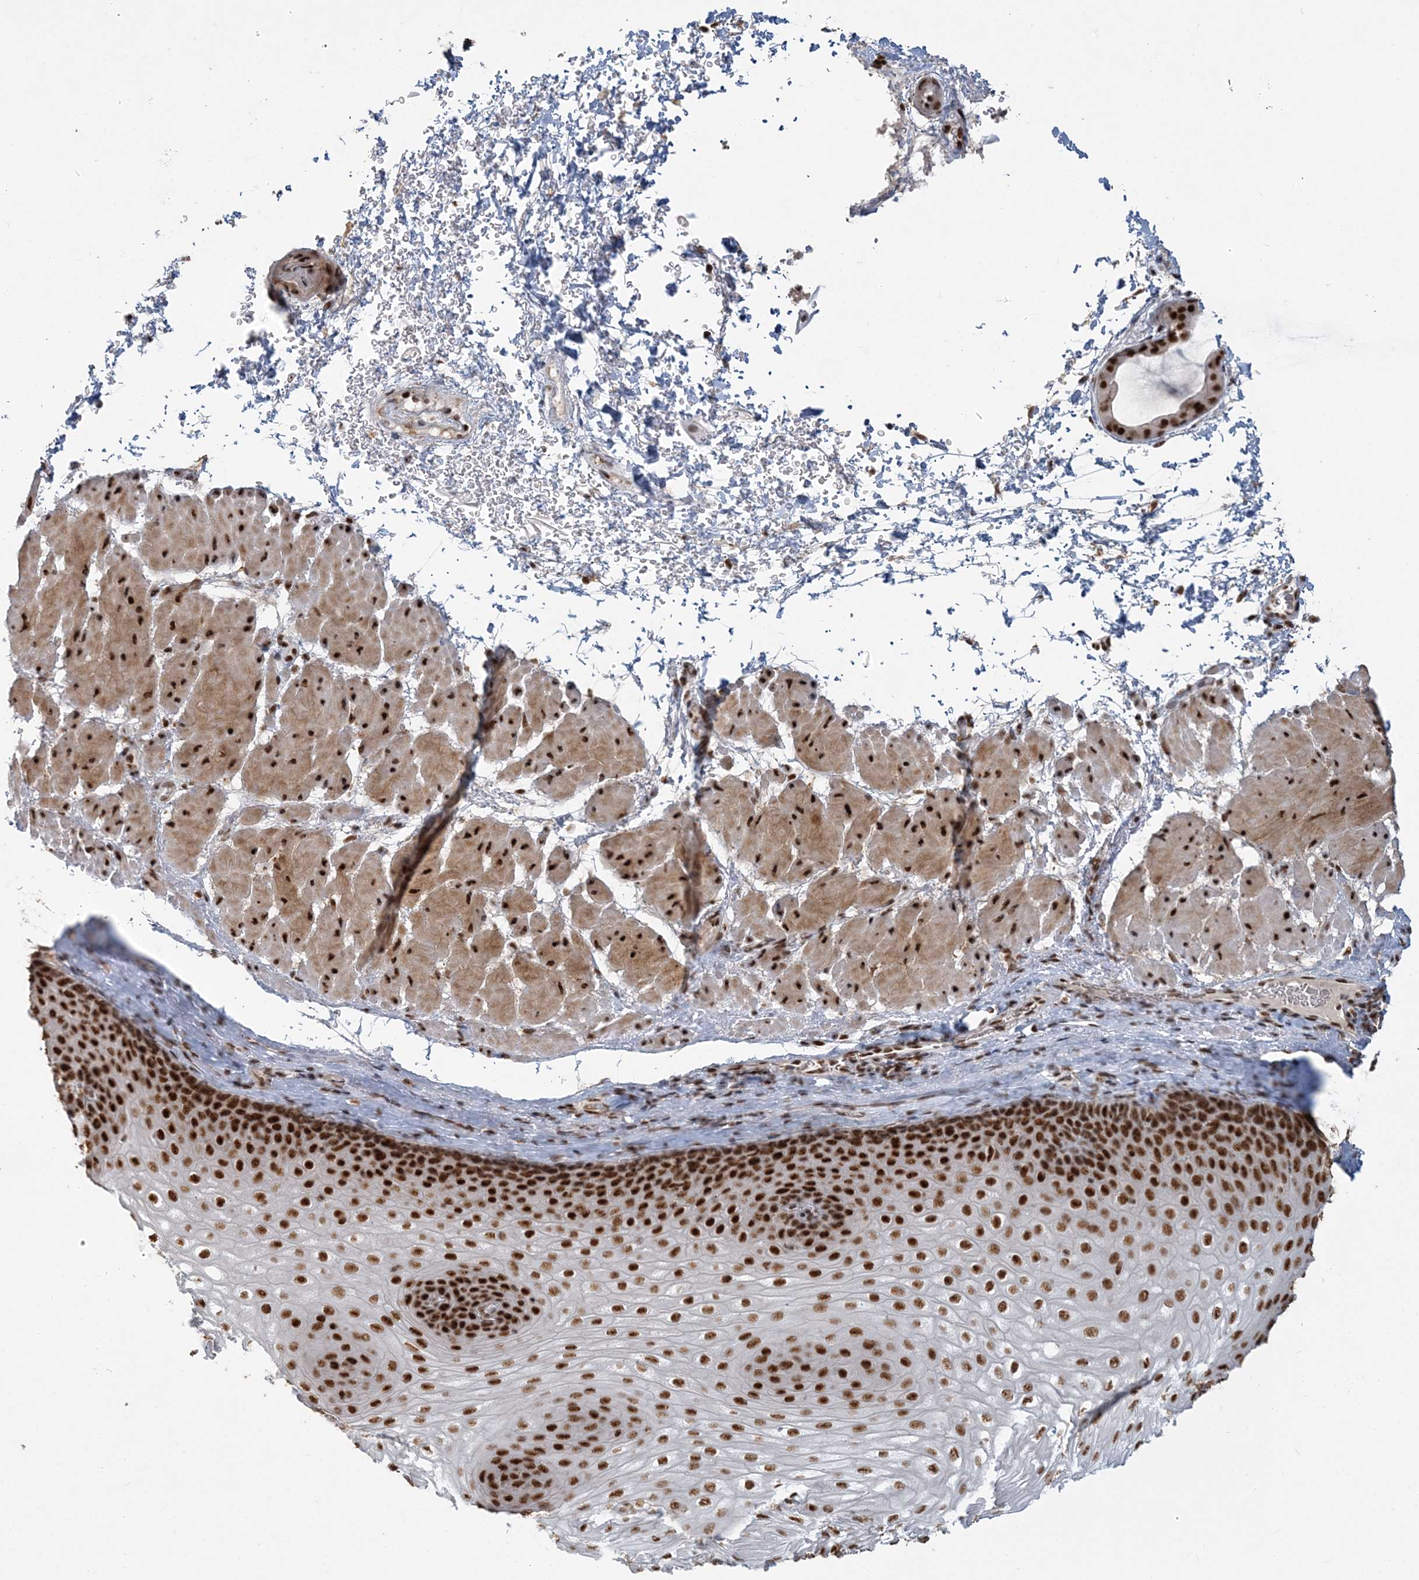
{"staining": {"intensity": "strong", "quantity": ">75%", "location": "nuclear"}, "tissue": "esophagus", "cell_type": "Squamous epithelial cells", "image_type": "normal", "snomed": [{"axis": "morphology", "description": "Normal tissue, NOS"}, {"axis": "topography", "description": "Esophagus"}], "caption": "Immunohistochemical staining of normal esophagus exhibits strong nuclear protein positivity in approximately >75% of squamous epithelial cells. (DAB (3,3'-diaminobenzidine) IHC, brown staining for protein, blue staining for nuclei).", "gene": "PLRG1", "patient": {"sex": "female", "age": 66}}